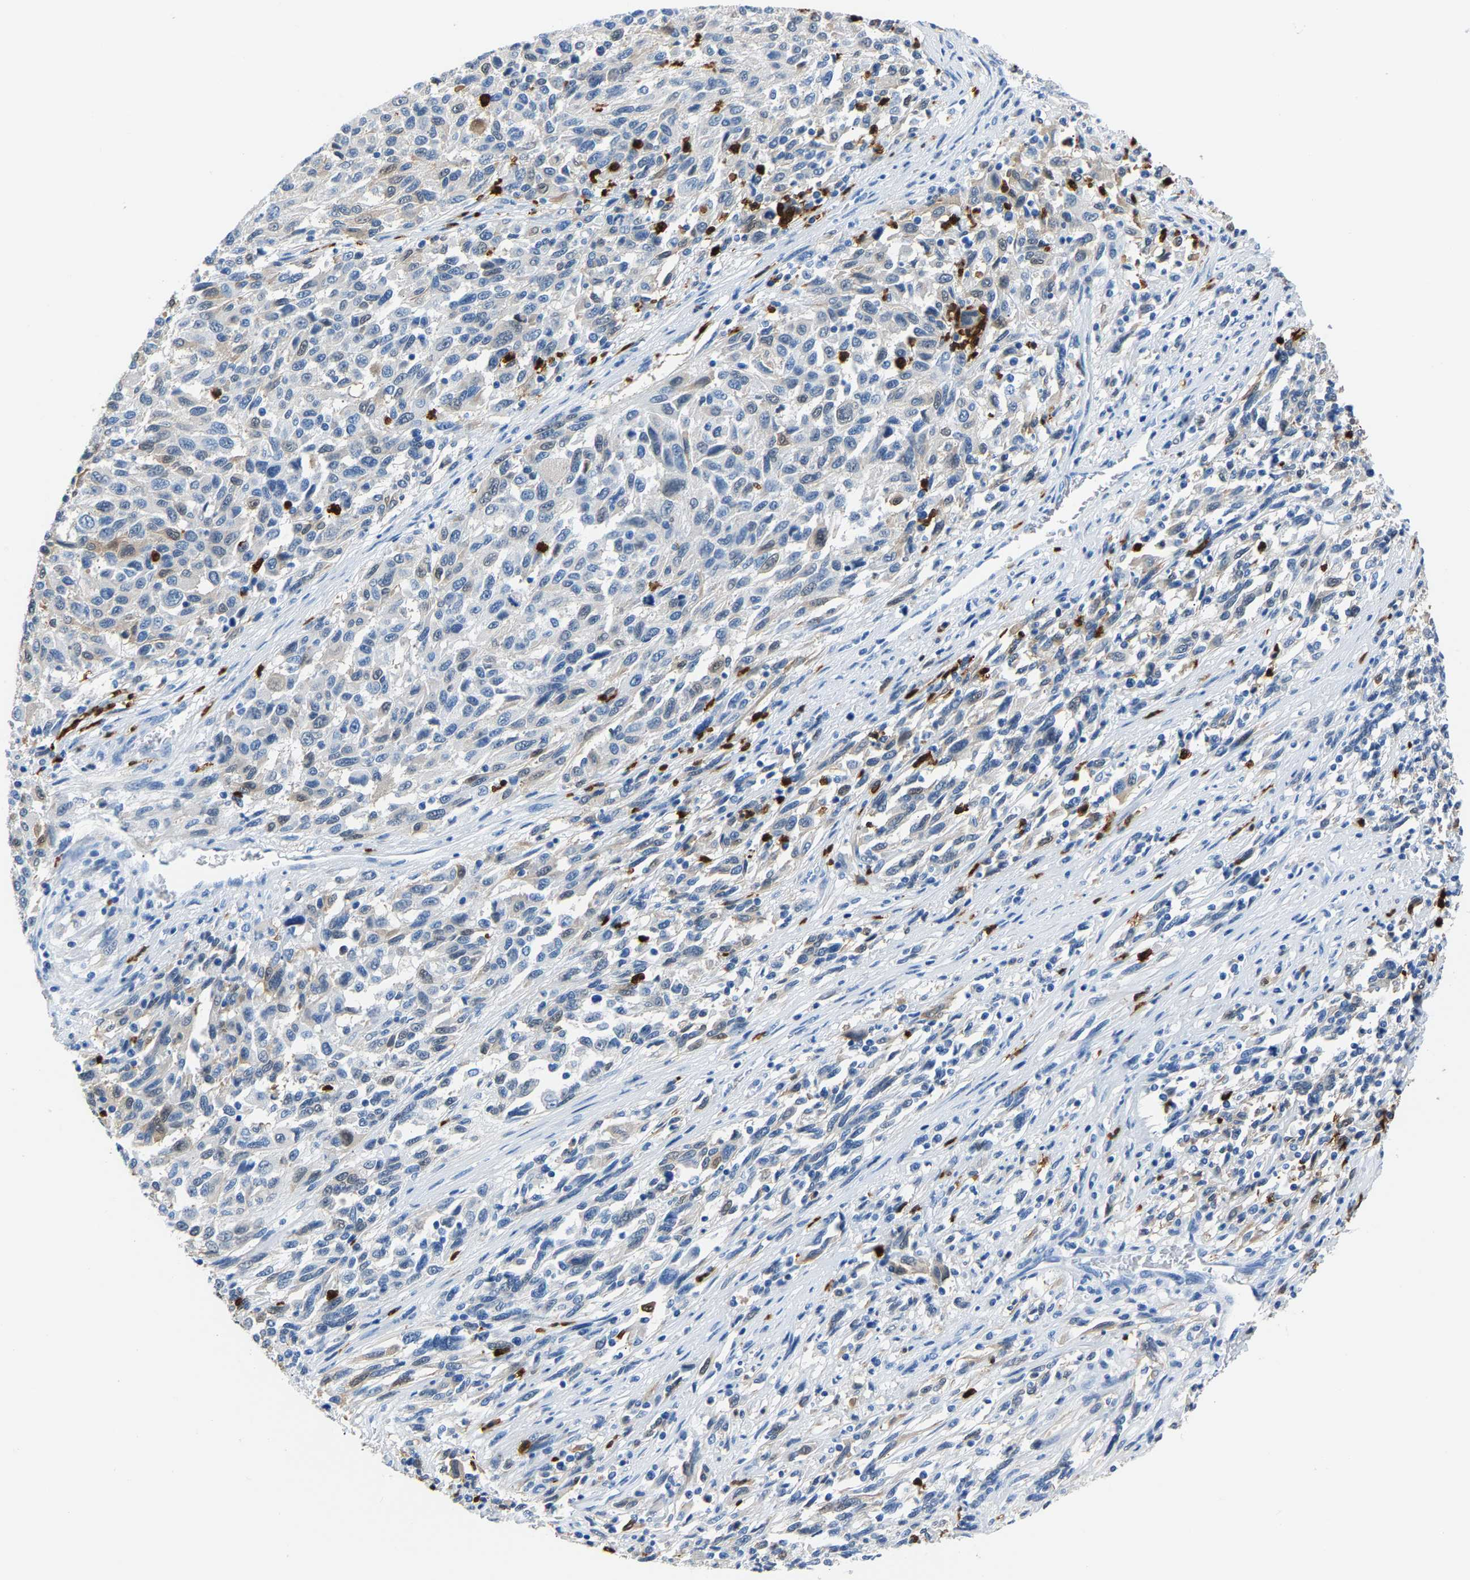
{"staining": {"intensity": "negative", "quantity": "none", "location": "none"}, "tissue": "melanoma", "cell_type": "Tumor cells", "image_type": "cancer", "snomed": [{"axis": "morphology", "description": "Malignant melanoma, Metastatic site"}, {"axis": "topography", "description": "Lymph node"}], "caption": "Tumor cells are negative for protein expression in human malignant melanoma (metastatic site).", "gene": "S100P", "patient": {"sex": "male", "age": 61}}